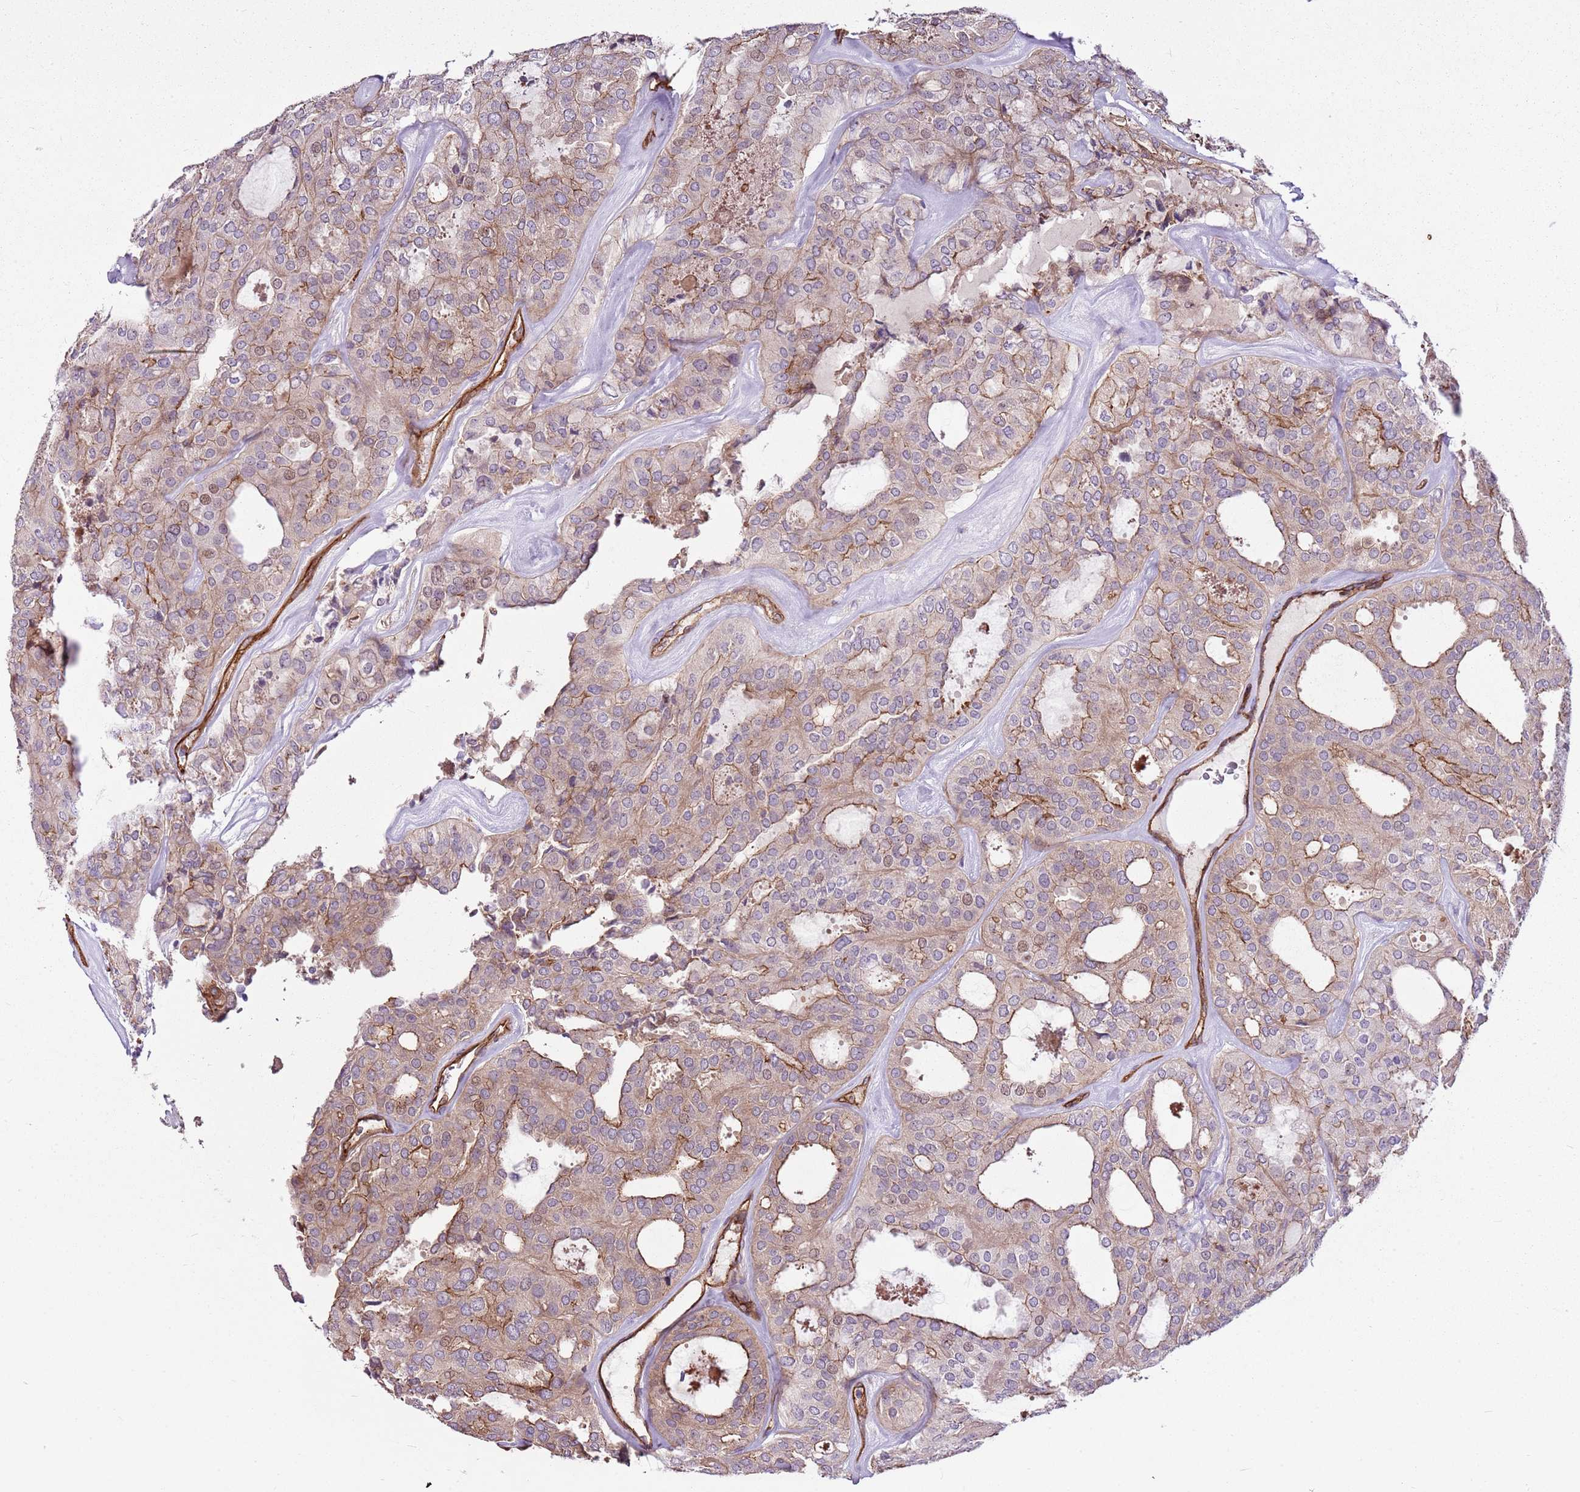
{"staining": {"intensity": "weak", "quantity": ">75%", "location": "cytoplasmic/membranous"}, "tissue": "thyroid cancer", "cell_type": "Tumor cells", "image_type": "cancer", "snomed": [{"axis": "morphology", "description": "Follicular adenoma carcinoma, NOS"}, {"axis": "topography", "description": "Thyroid gland"}], "caption": "Thyroid cancer stained with DAB immunohistochemistry demonstrates low levels of weak cytoplasmic/membranous staining in about >75% of tumor cells.", "gene": "ZNF827", "patient": {"sex": "male", "age": 75}}